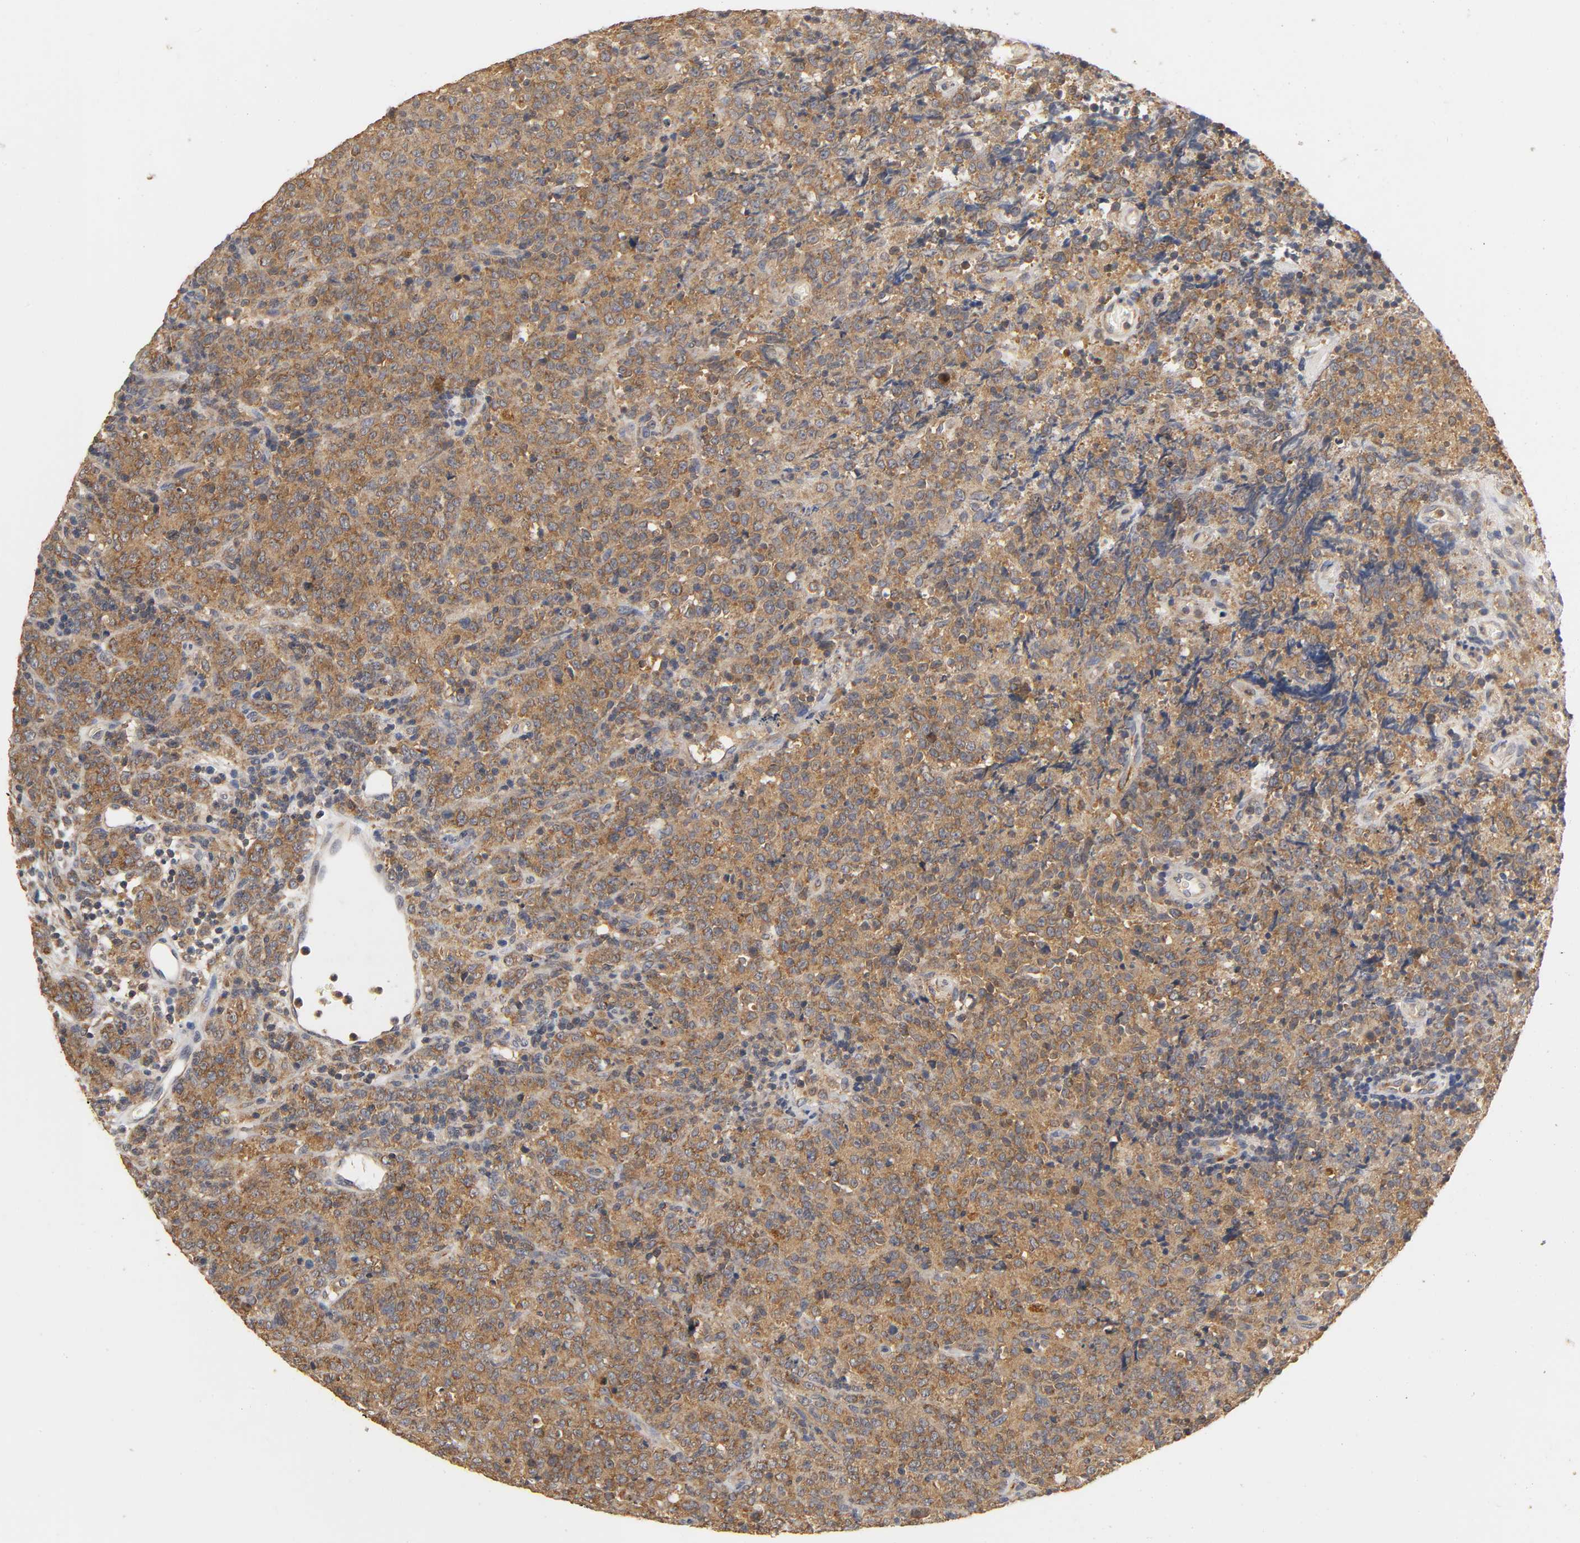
{"staining": {"intensity": "moderate", "quantity": ">75%", "location": "cytoplasmic/membranous"}, "tissue": "lymphoma", "cell_type": "Tumor cells", "image_type": "cancer", "snomed": [{"axis": "morphology", "description": "Malignant lymphoma, non-Hodgkin's type, High grade"}, {"axis": "topography", "description": "Tonsil"}], "caption": "Immunohistochemistry (IHC) histopathology image of human lymphoma stained for a protein (brown), which displays medium levels of moderate cytoplasmic/membranous staining in about >75% of tumor cells.", "gene": "SCAP", "patient": {"sex": "female", "age": 36}}